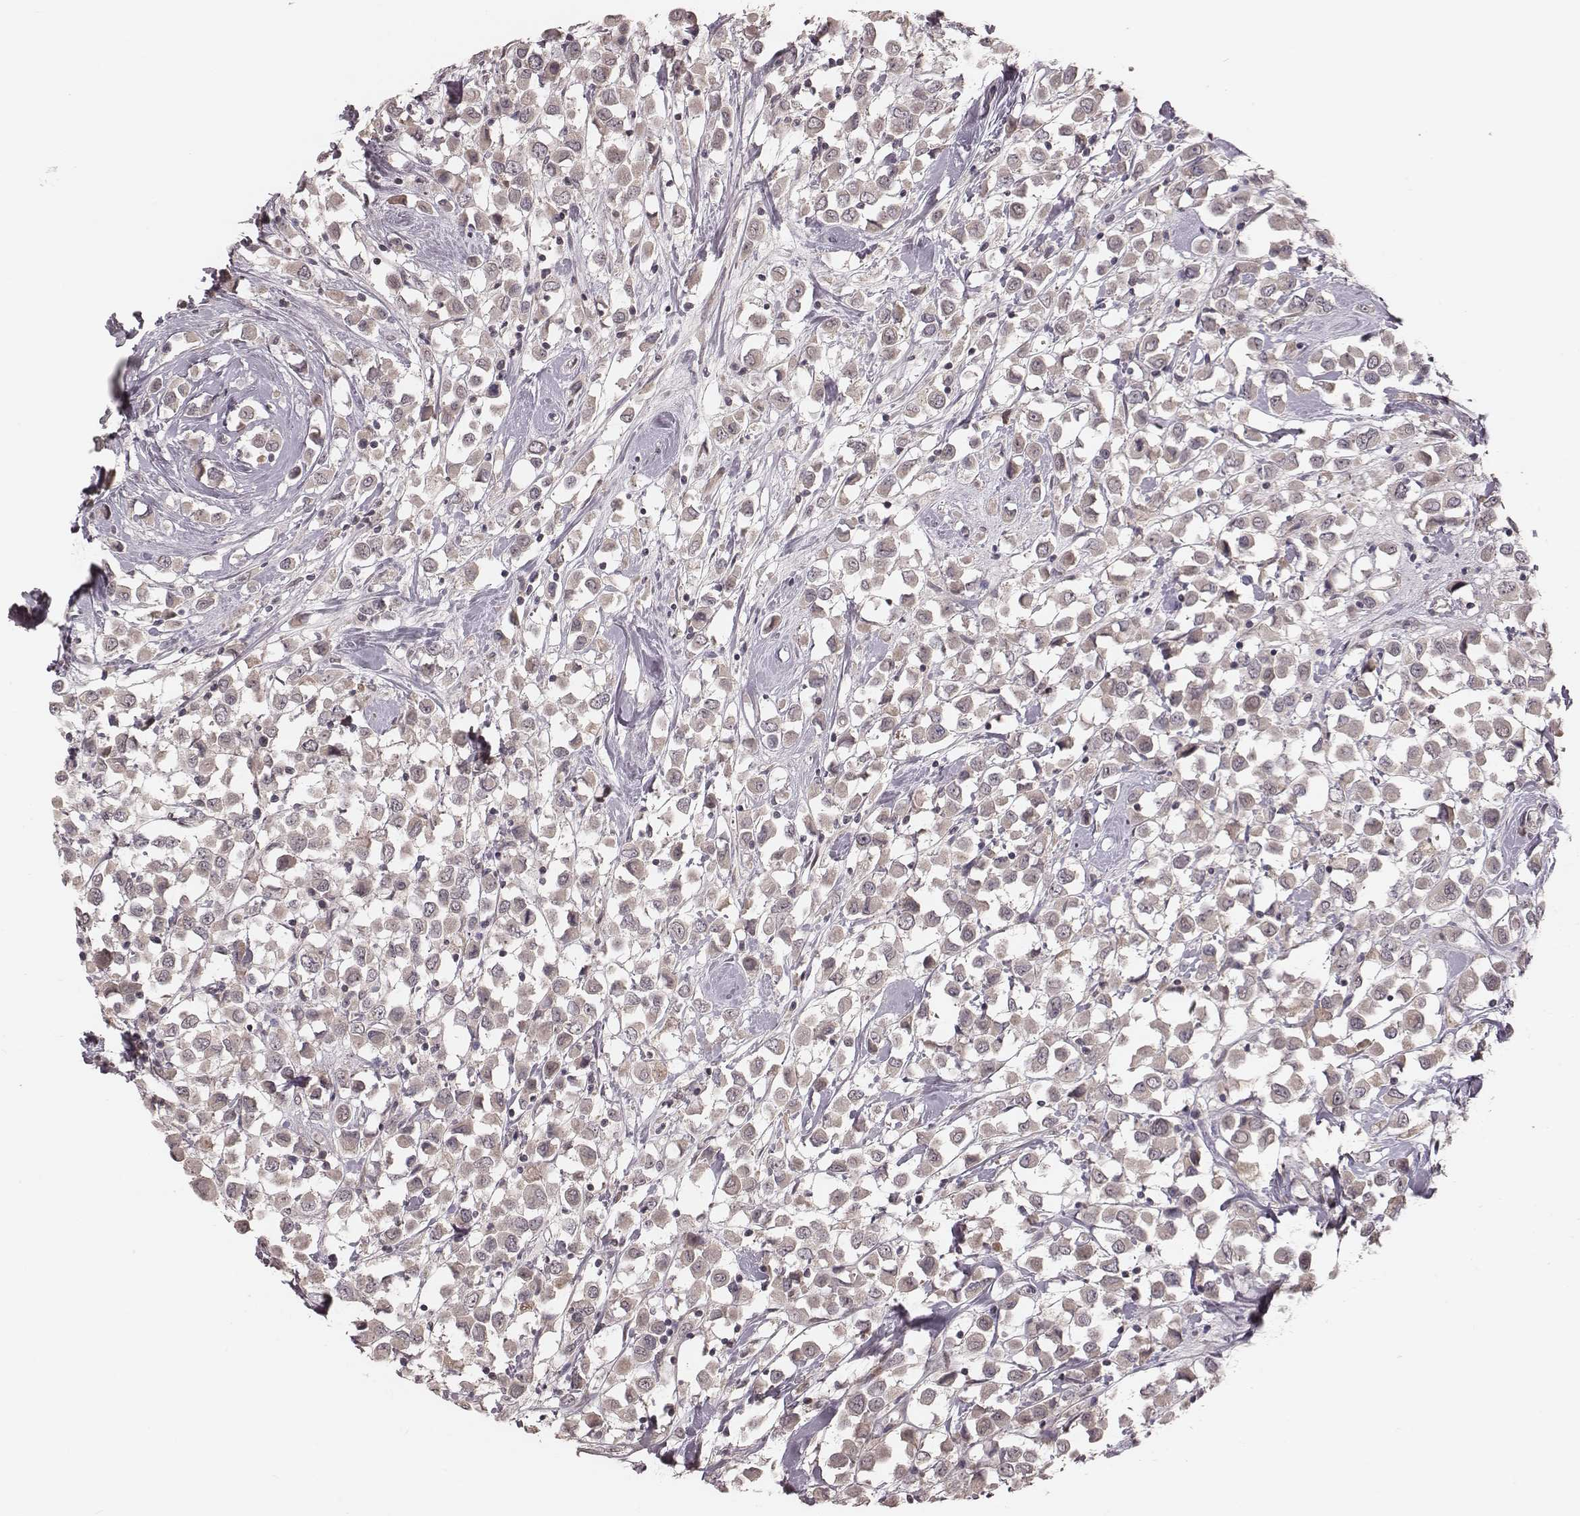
{"staining": {"intensity": "negative", "quantity": "none", "location": "none"}, "tissue": "breast cancer", "cell_type": "Tumor cells", "image_type": "cancer", "snomed": [{"axis": "morphology", "description": "Duct carcinoma"}, {"axis": "topography", "description": "Breast"}], "caption": "This is an immunohistochemistry (IHC) photomicrograph of breast cancer (invasive ductal carcinoma). There is no staining in tumor cells.", "gene": "IL5", "patient": {"sex": "female", "age": 61}}